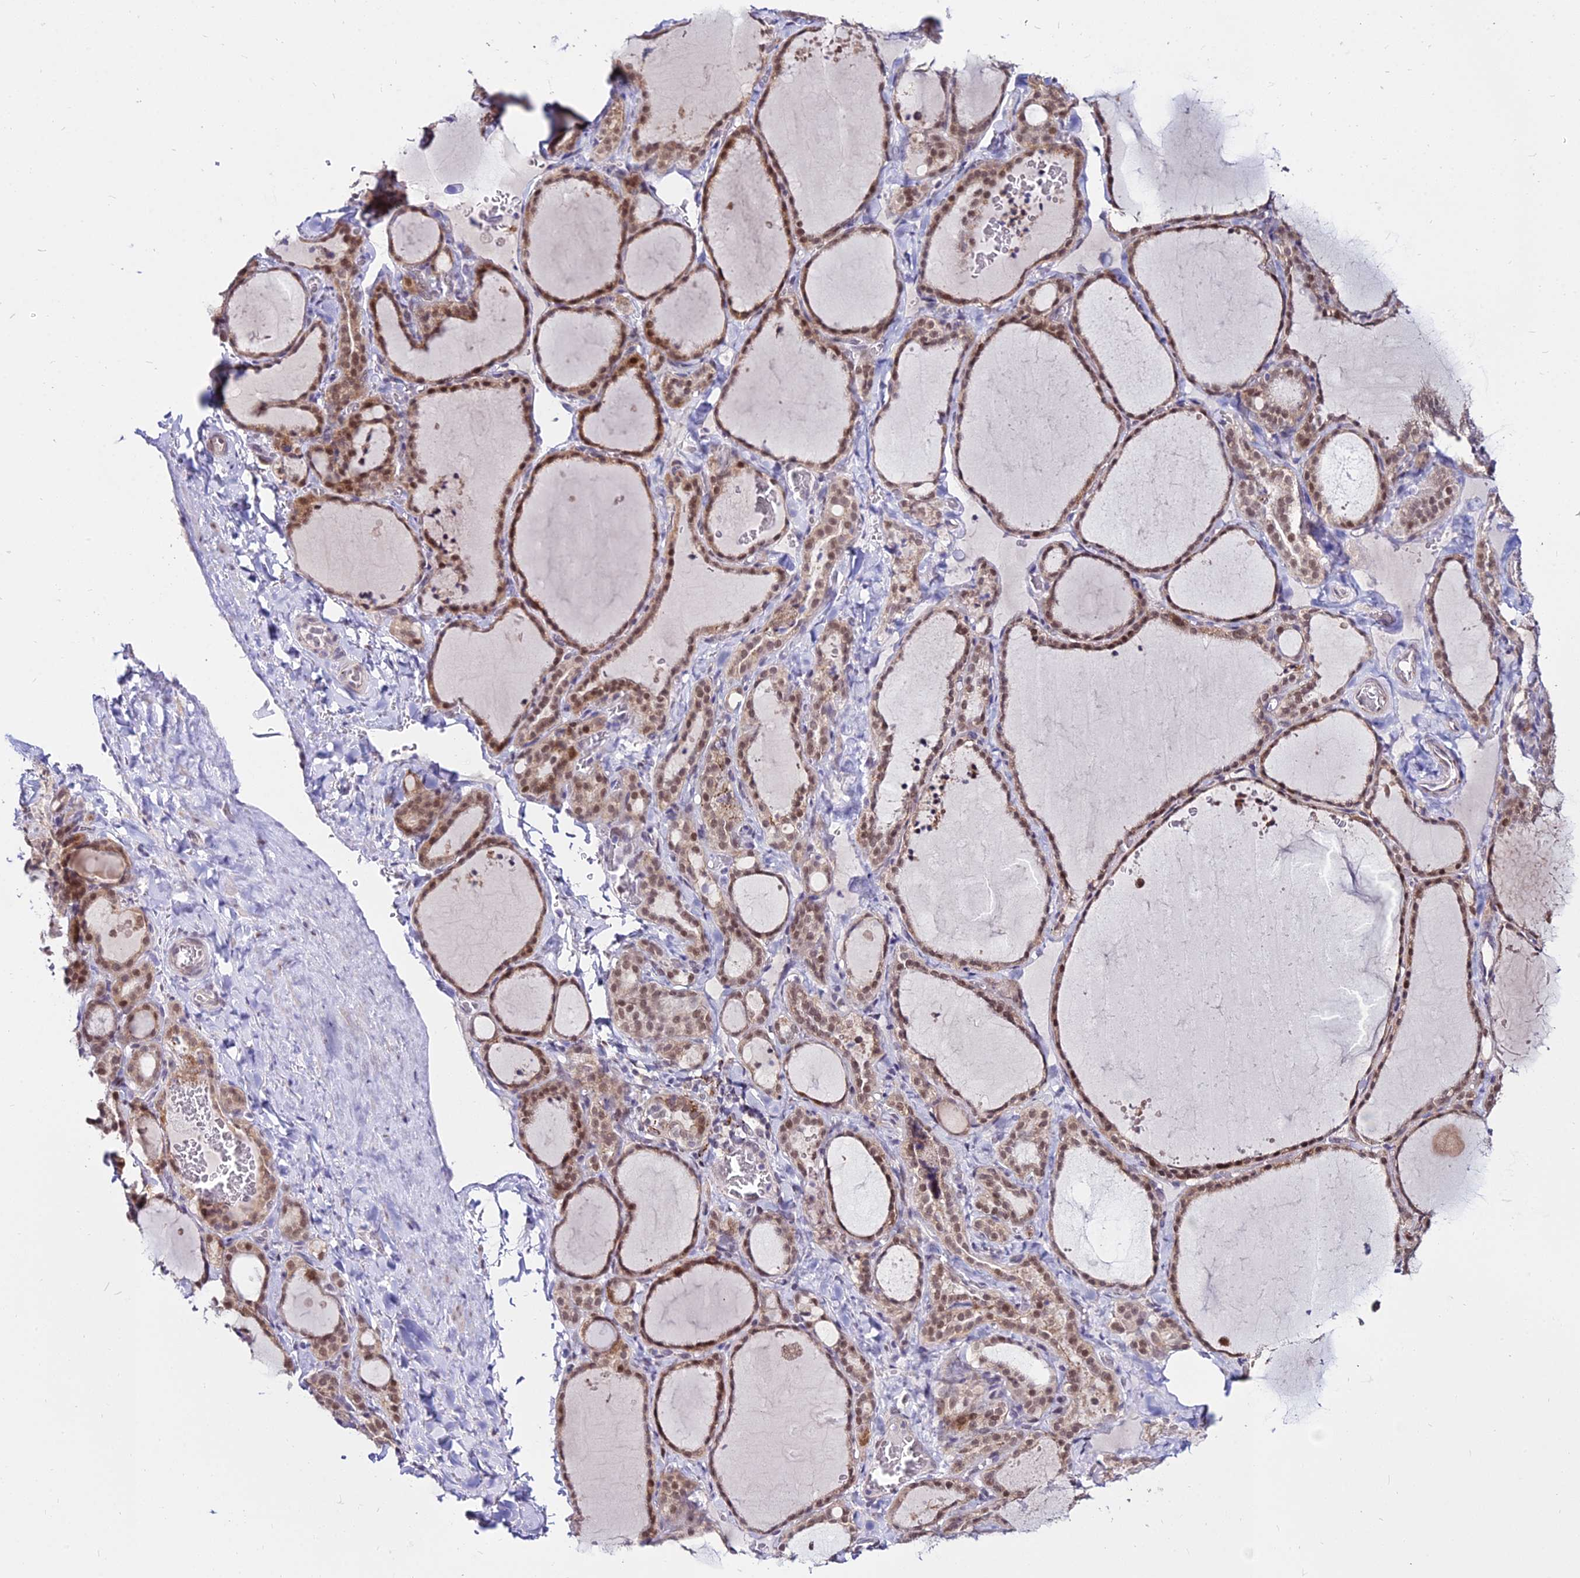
{"staining": {"intensity": "moderate", "quantity": ">75%", "location": "cytoplasmic/membranous,nuclear"}, "tissue": "thyroid gland", "cell_type": "Glandular cells", "image_type": "normal", "snomed": [{"axis": "morphology", "description": "Normal tissue, NOS"}, {"axis": "topography", "description": "Thyroid gland"}], "caption": "High-power microscopy captured an immunohistochemistry (IHC) photomicrograph of unremarkable thyroid gland, revealing moderate cytoplasmic/membranous,nuclear expression in approximately >75% of glandular cells.", "gene": "C6orf163", "patient": {"sex": "female", "age": 22}}